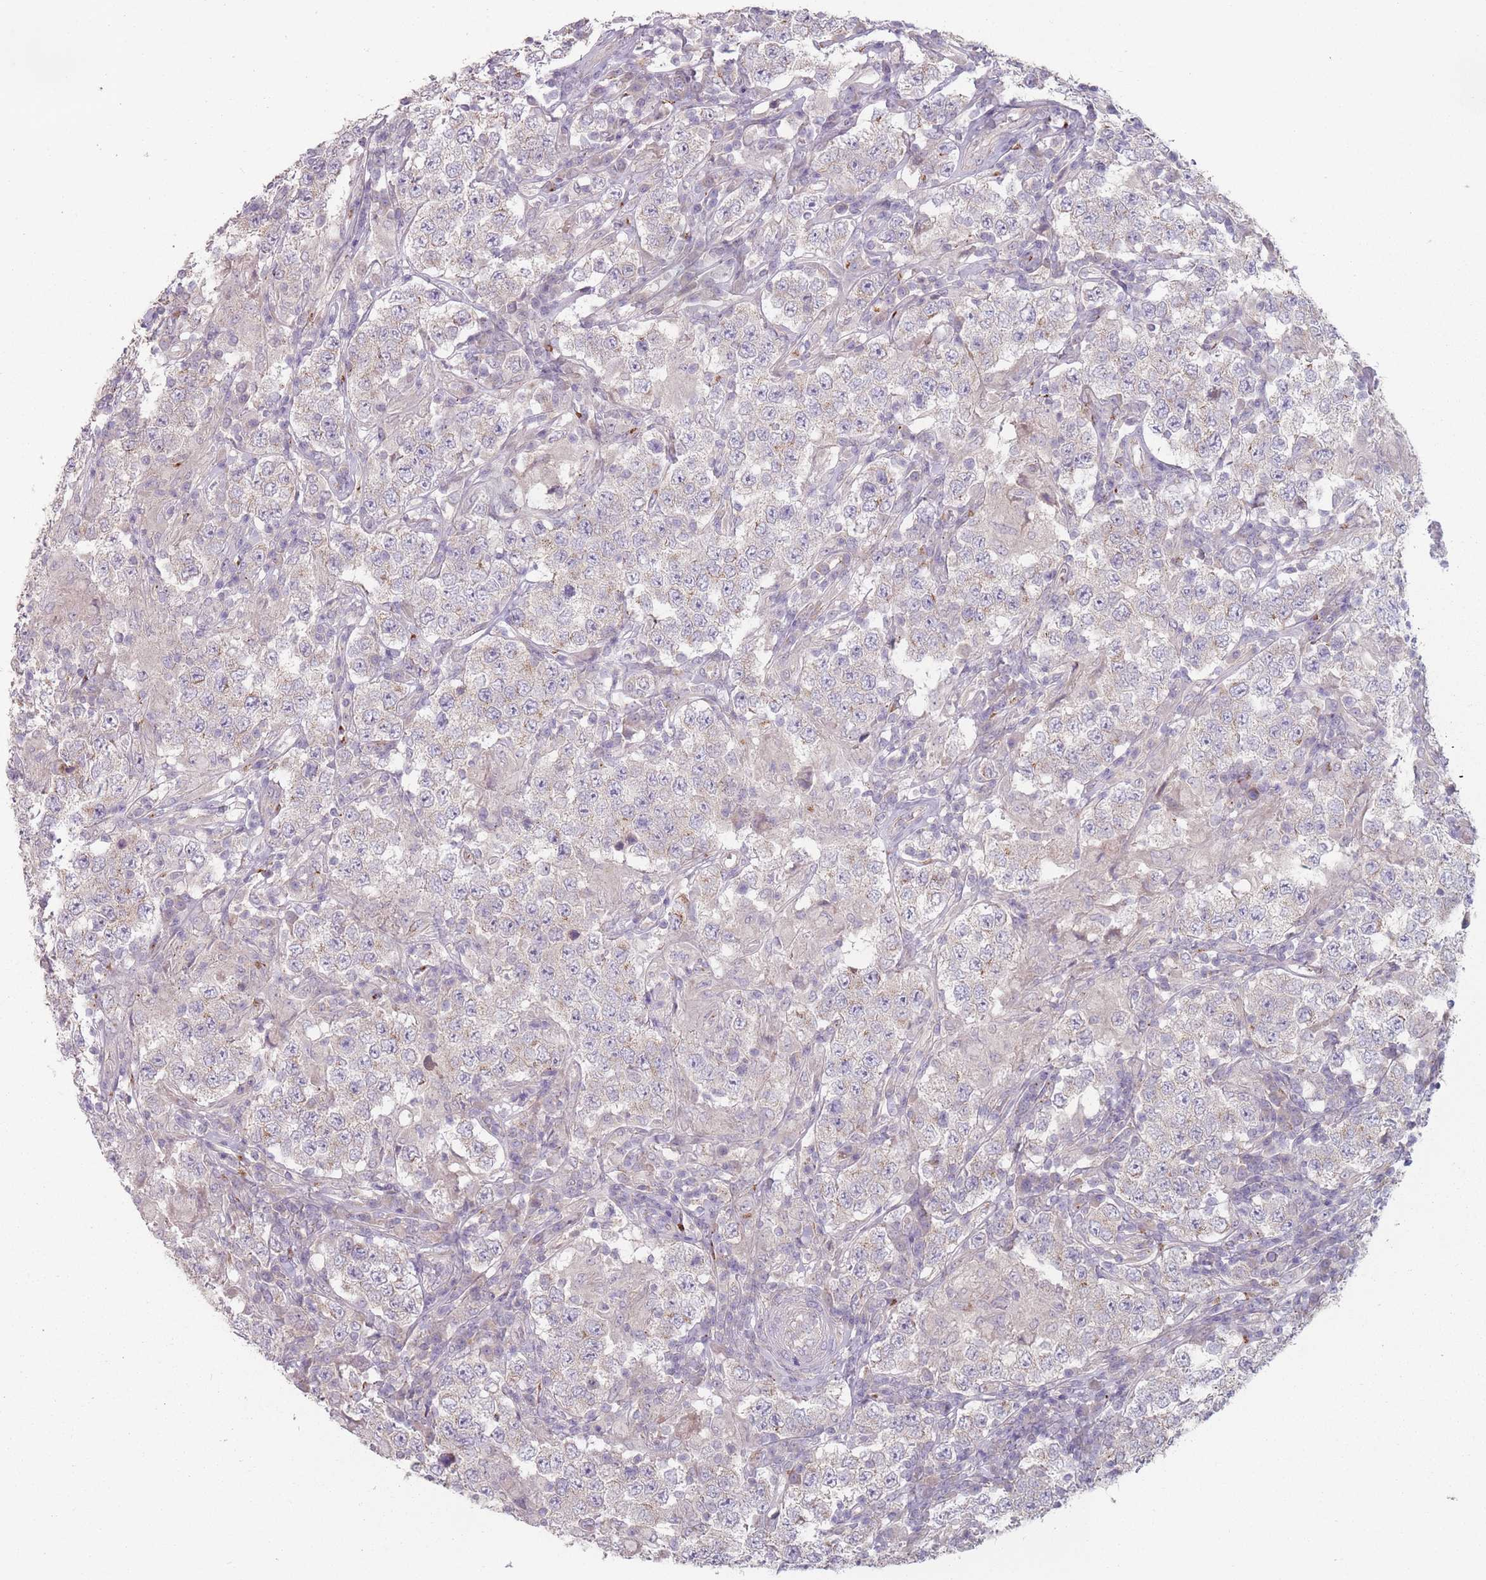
{"staining": {"intensity": "negative", "quantity": "none", "location": "none"}, "tissue": "testis cancer", "cell_type": "Tumor cells", "image_type": "cancer", "snomed": [{"axis": "morphology", "description": "Seminoma, NOS"}, {"axis": "morphology", "description": "Carcinoma, Embryonal, NOS"}, {"axis": "topography", "description": "Testis"}], "caption": "Tumor cells are negative for brown protein staining in testis cancer (seminoma). Nuclei are stained in blue.", "gene": "AKAIN1", "patient": {"sex": "male", "age": 41}}